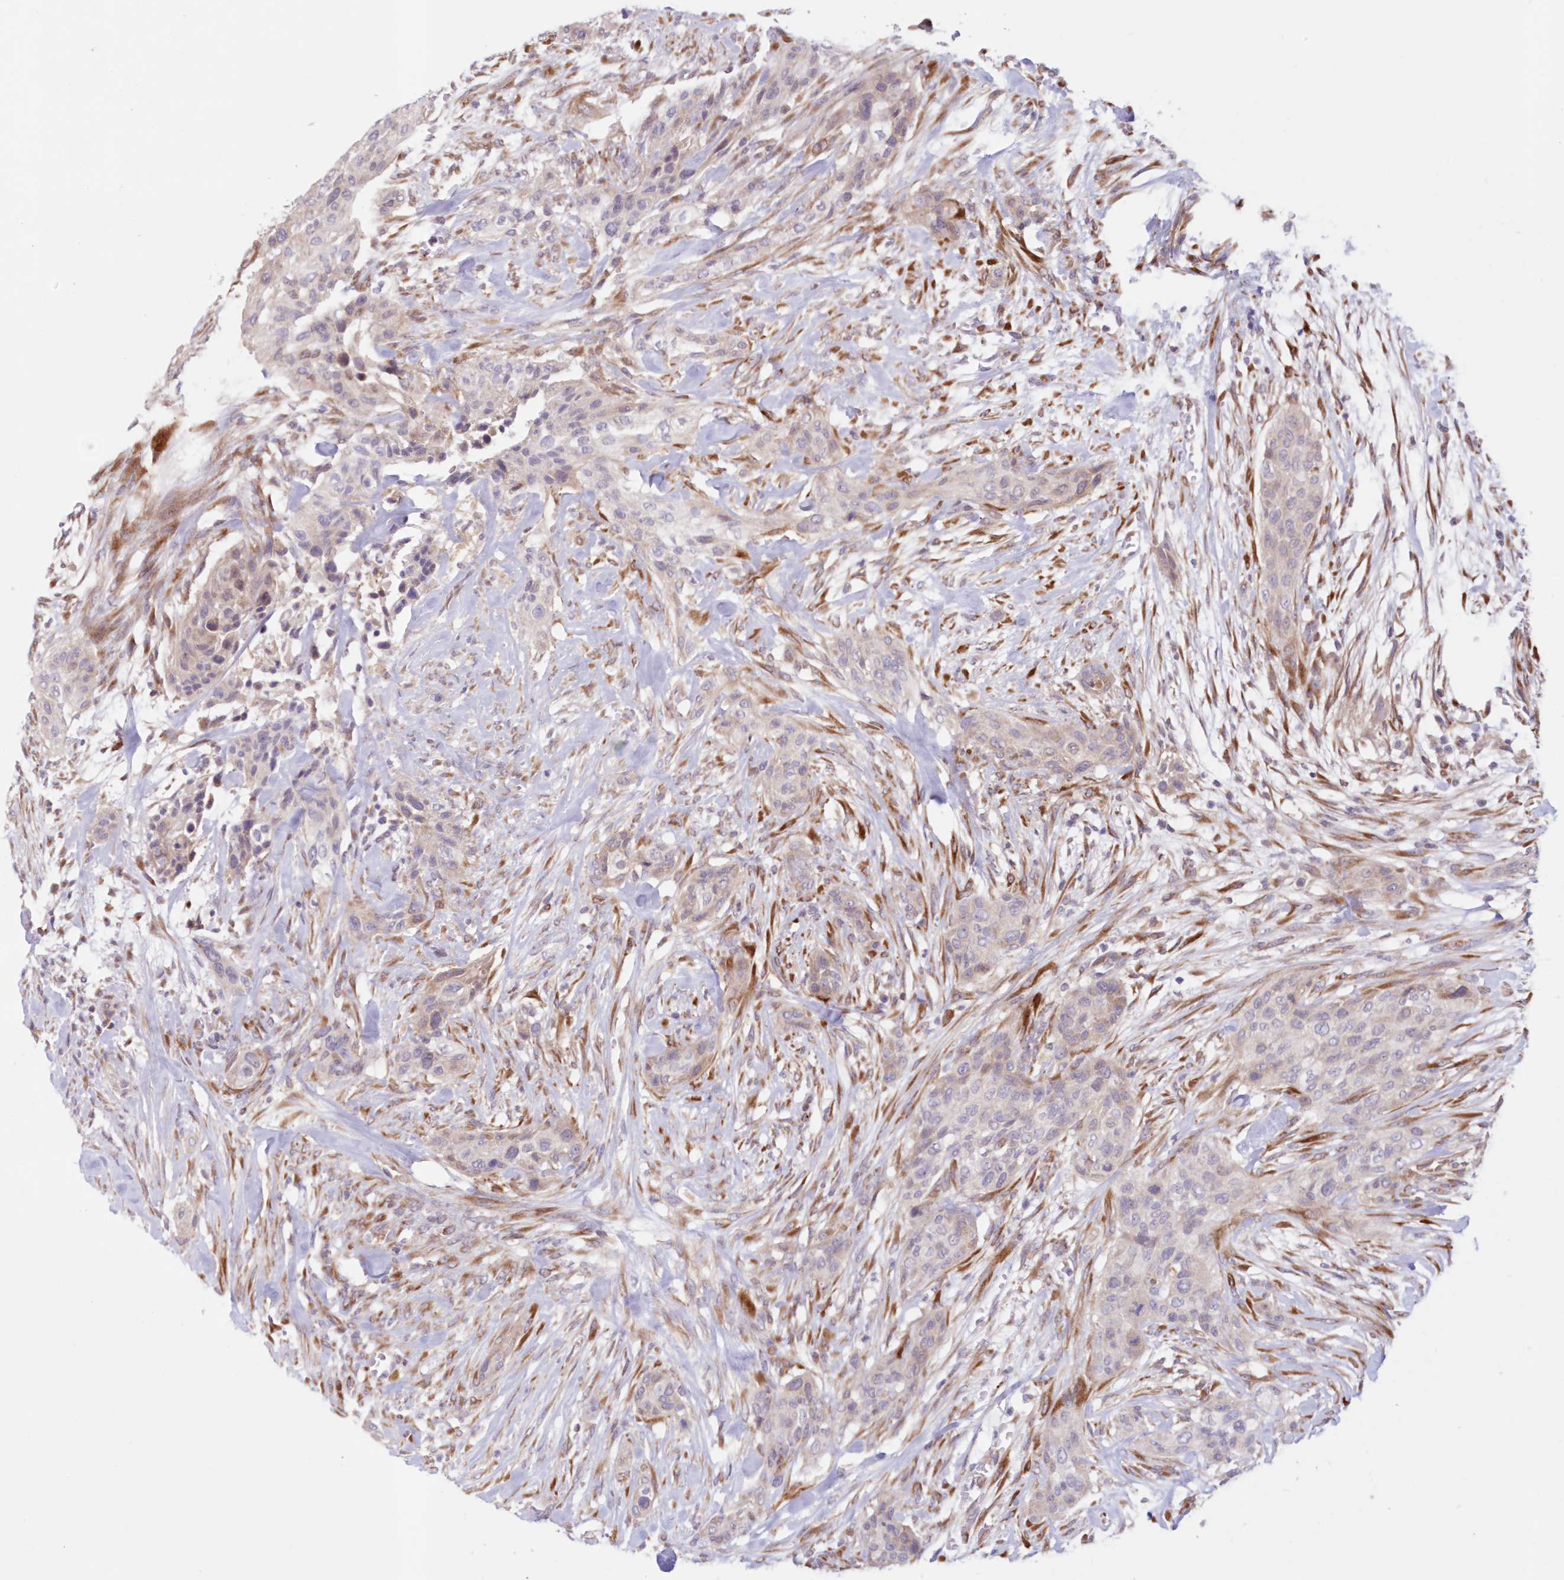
{"staining": {"intensity": "negative", "quantity": "none", "location": "none"}, "tissue": "urothelial cancer", "cell_type": "Tumor cells", "image_type": "cancer", "snomed": [{"axis": "morphology", "description": "Urothelial carcinoma, High grade"}, {"axis": "topography", "description": "Urinary bladder"}], "caption": "Urothelial cancer was stained to show a protein in brown. There is no significant positivity in tumor cells.", "gene": "PCYOX1L", "patient": {"sex": "male", "age": 35}}